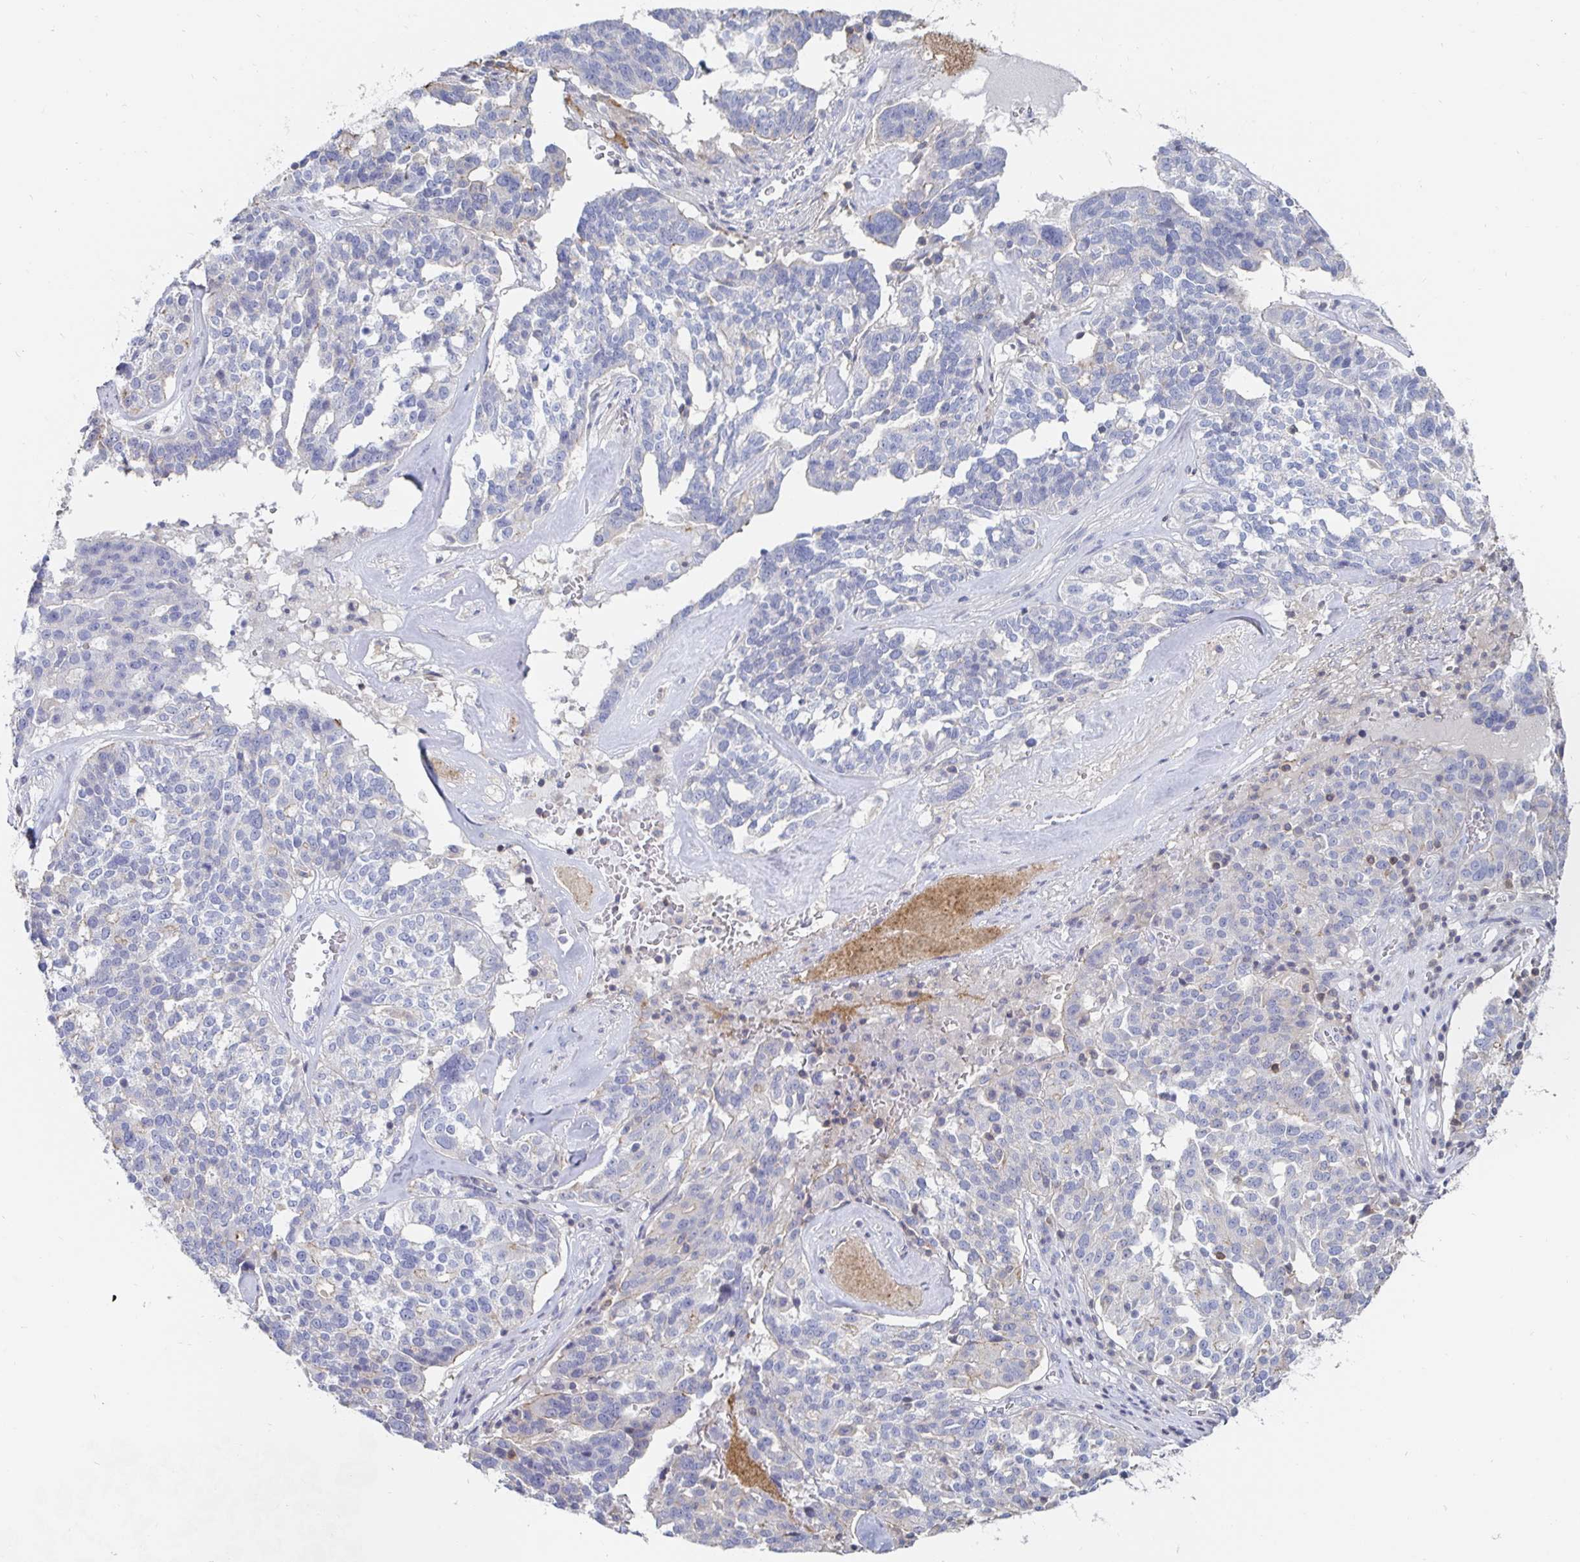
{"staining": {"intensity": "negative", "quantity": "none", "location": "none"}, "tissue": "ovarian cancer", "cell_type": "Tumor cells", "image_type": "cancer", "snomed": [{"axis": "morphology", "description": "Cystadenocarcinoma, serous, NOS"}, {"axis": "topography", "description": "Ovary"}], "caption": "Tumor cells are negative for protein expression in human ovarian serous cystadenocarcinoma. (DAB IHC, high magnification).", "gene": "PIK3CD", "patient": {"sex": "female", "age": 59}}